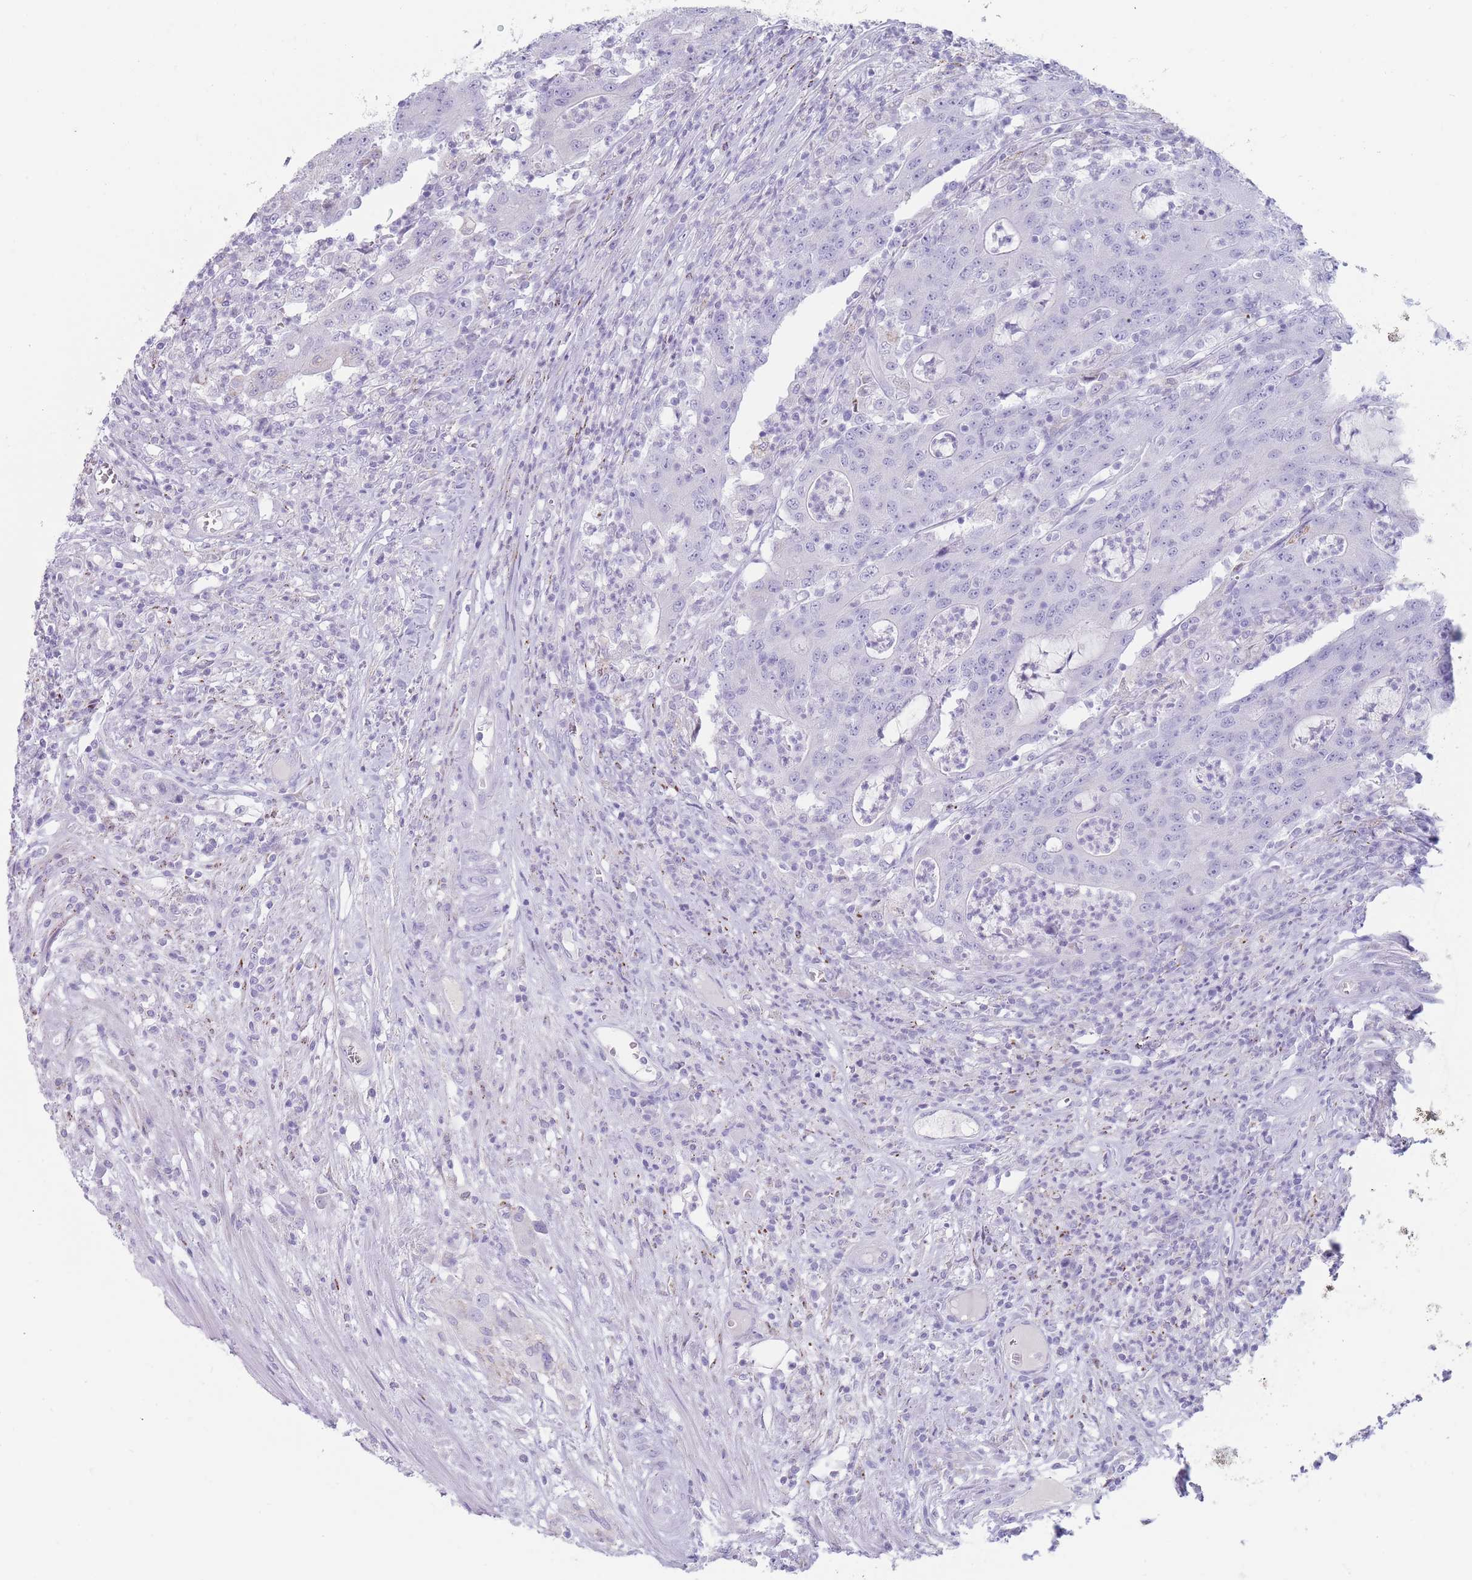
{"staining": {"intensity": "negative", "quantity": "none", "location": "none"}, "tissue": "colorectal cancer", "cell_type": "Tumor cells", "image_type": "cancer", "snomed": [{"axis": "morphology", "description": "Adenocarcinoma, NOS"}, {"axis": "topography", "description": "Colon"}], "caption": "The image demonstrates no staining of tumor cells in colorectal cancer (adenocarcinoma).", "gene": "GPR12", "patient": {"sex": "male", "age": 83}}